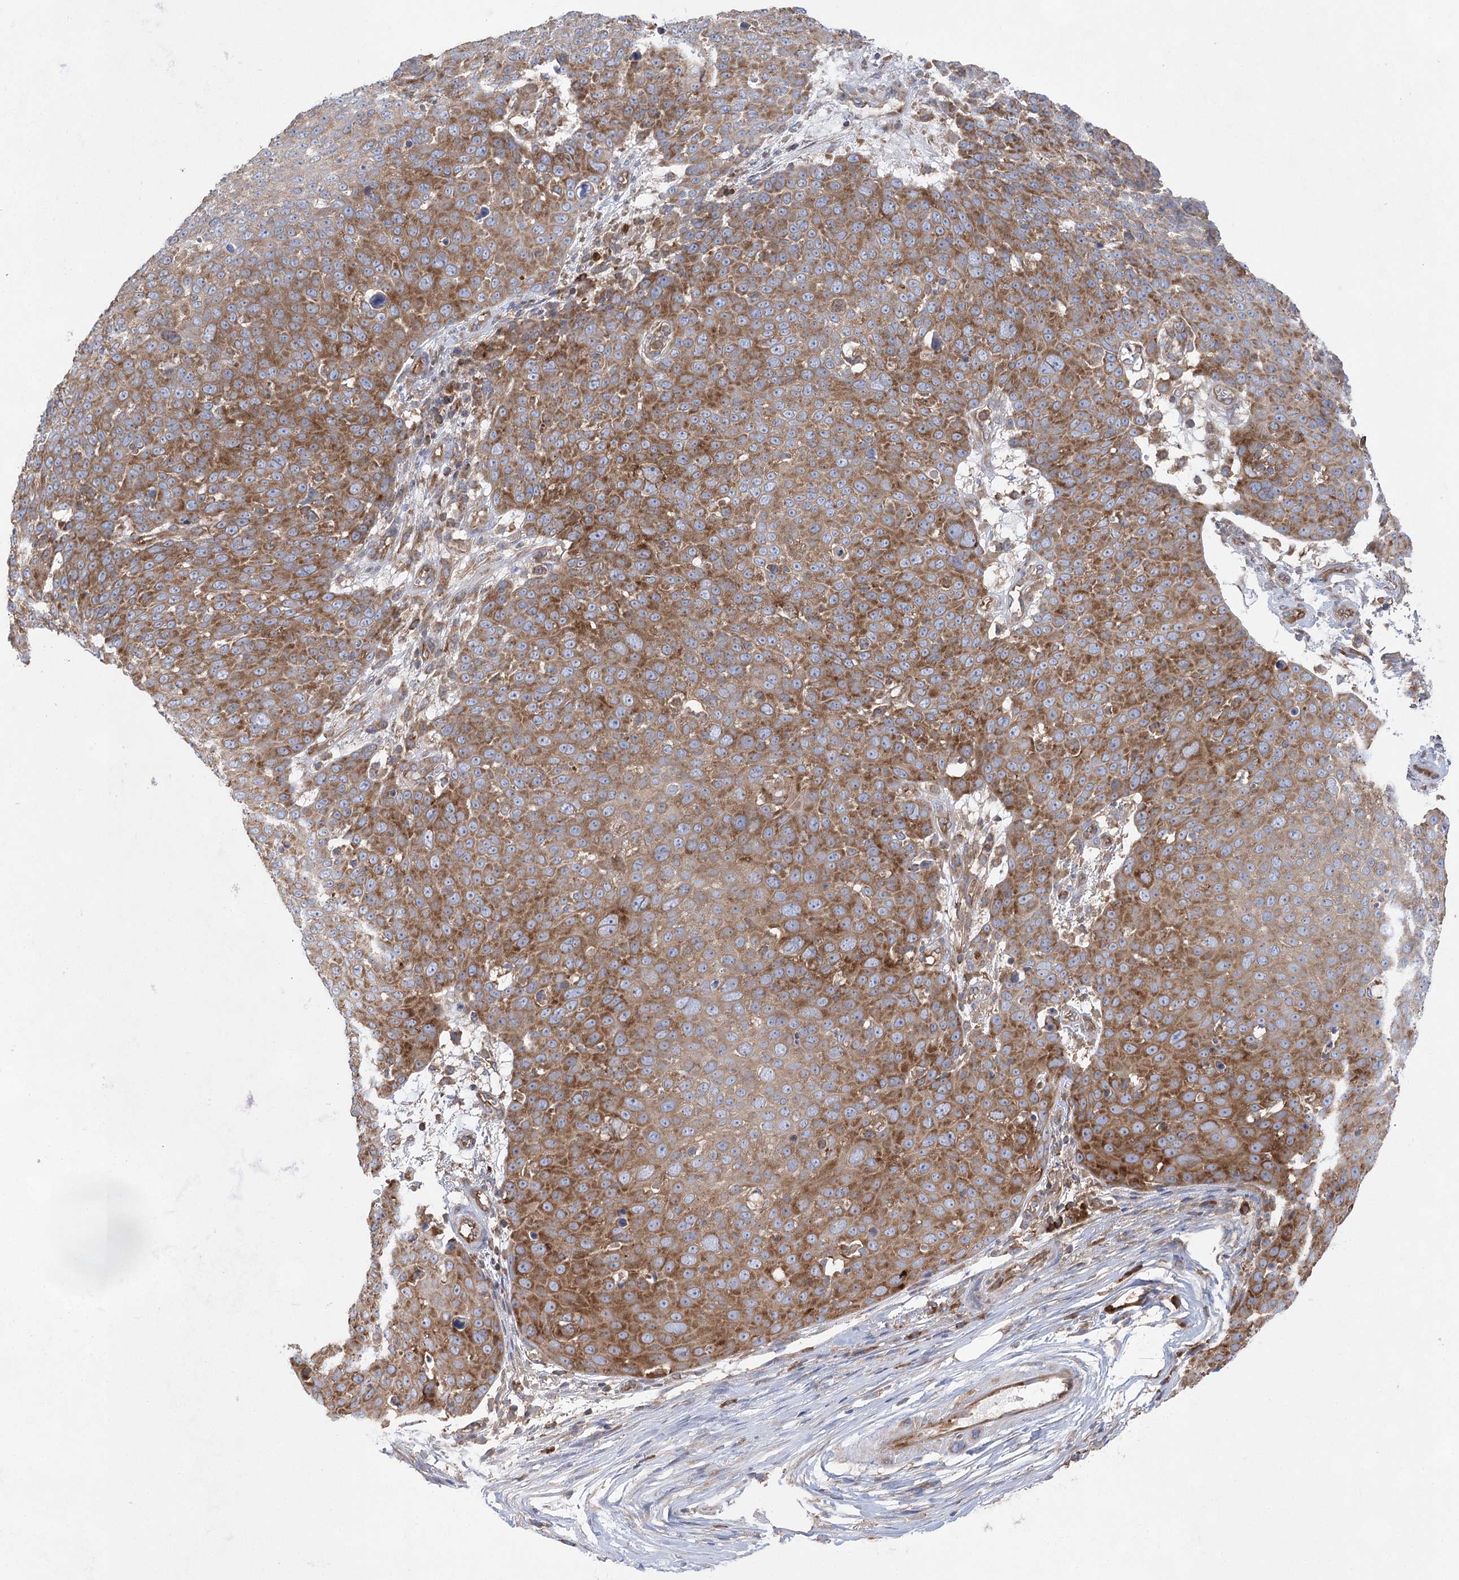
{"staining": {"intensity": "strong", "quantity": ">75%", "location": "cytoplasmic/membranous"}, "tissue": "skin cancer", "cell_type": "Tumor cells", "image_type": "cancer", "snomed": [{"axis": "morphology", "description": "Squamous cell carcinoma, NOS"}, {"axis": "topography", "description": "Skin"}], "caption": "IHC micrograph of human skin cancer stained for a protein (brown), which shows high levels of strong cytoplasmic/membranous staining in about >75% of tumor cells.", "gene": "EIF3A", "patient": {"sex": "male", "age": 71}}